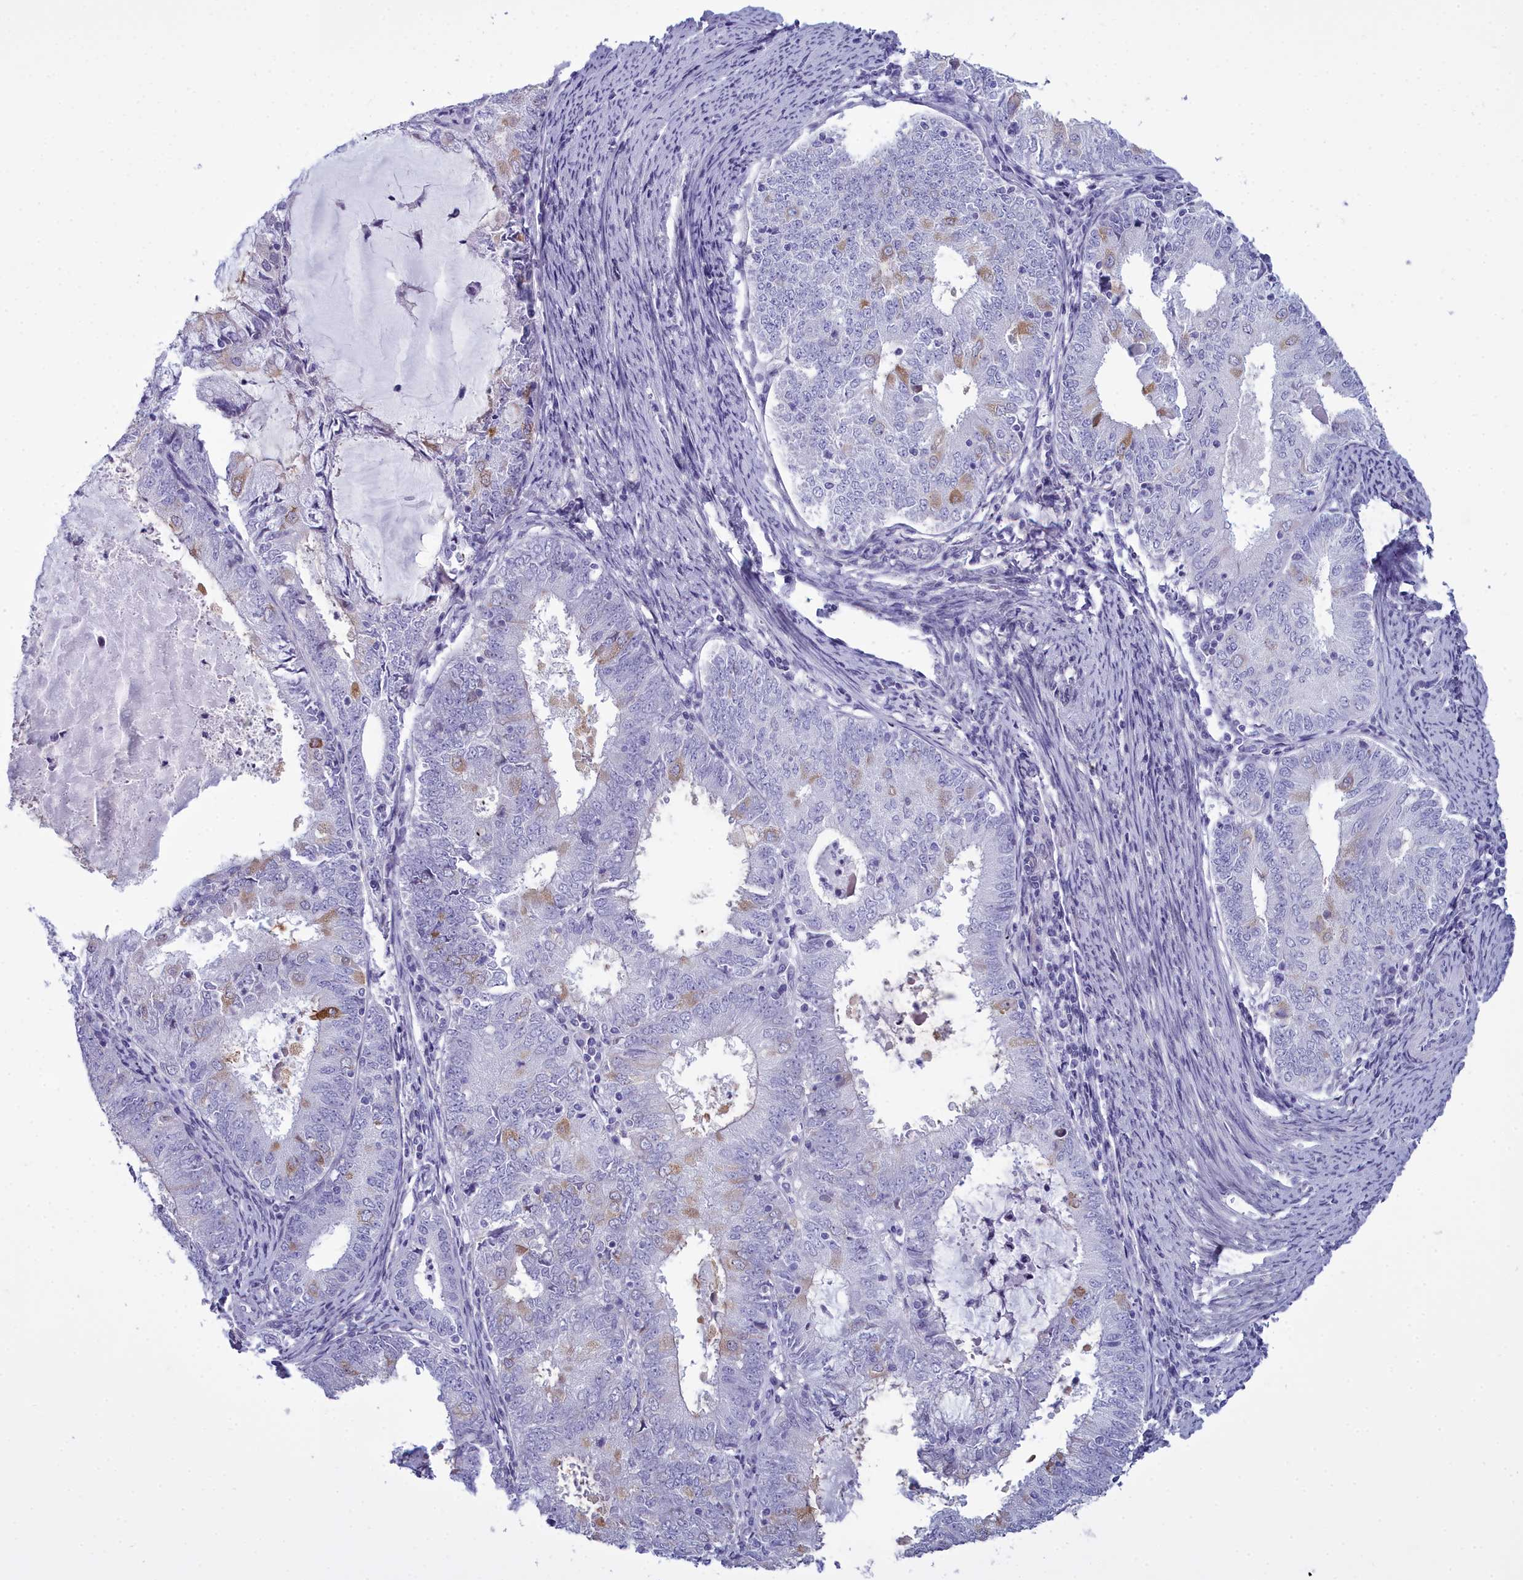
{"staining": {"intensity": "weak", "quantity": "<25%", "location": "cytoplasmic/membranous"}, "tissue": "endometrial cancer", "cell_type": "Tumor cells", "image_type": "cancer", "snomed": [{"axis": "morphology", "description": "Adenocarcinoma, NOS"}, {"axis": "topography", "description": "Endometrium"}], "caption": "There is no significant staining in tumor cells of endometrial cancer.", "gene": "MAP6", "patient": {"sex": "female", "age": 57}}